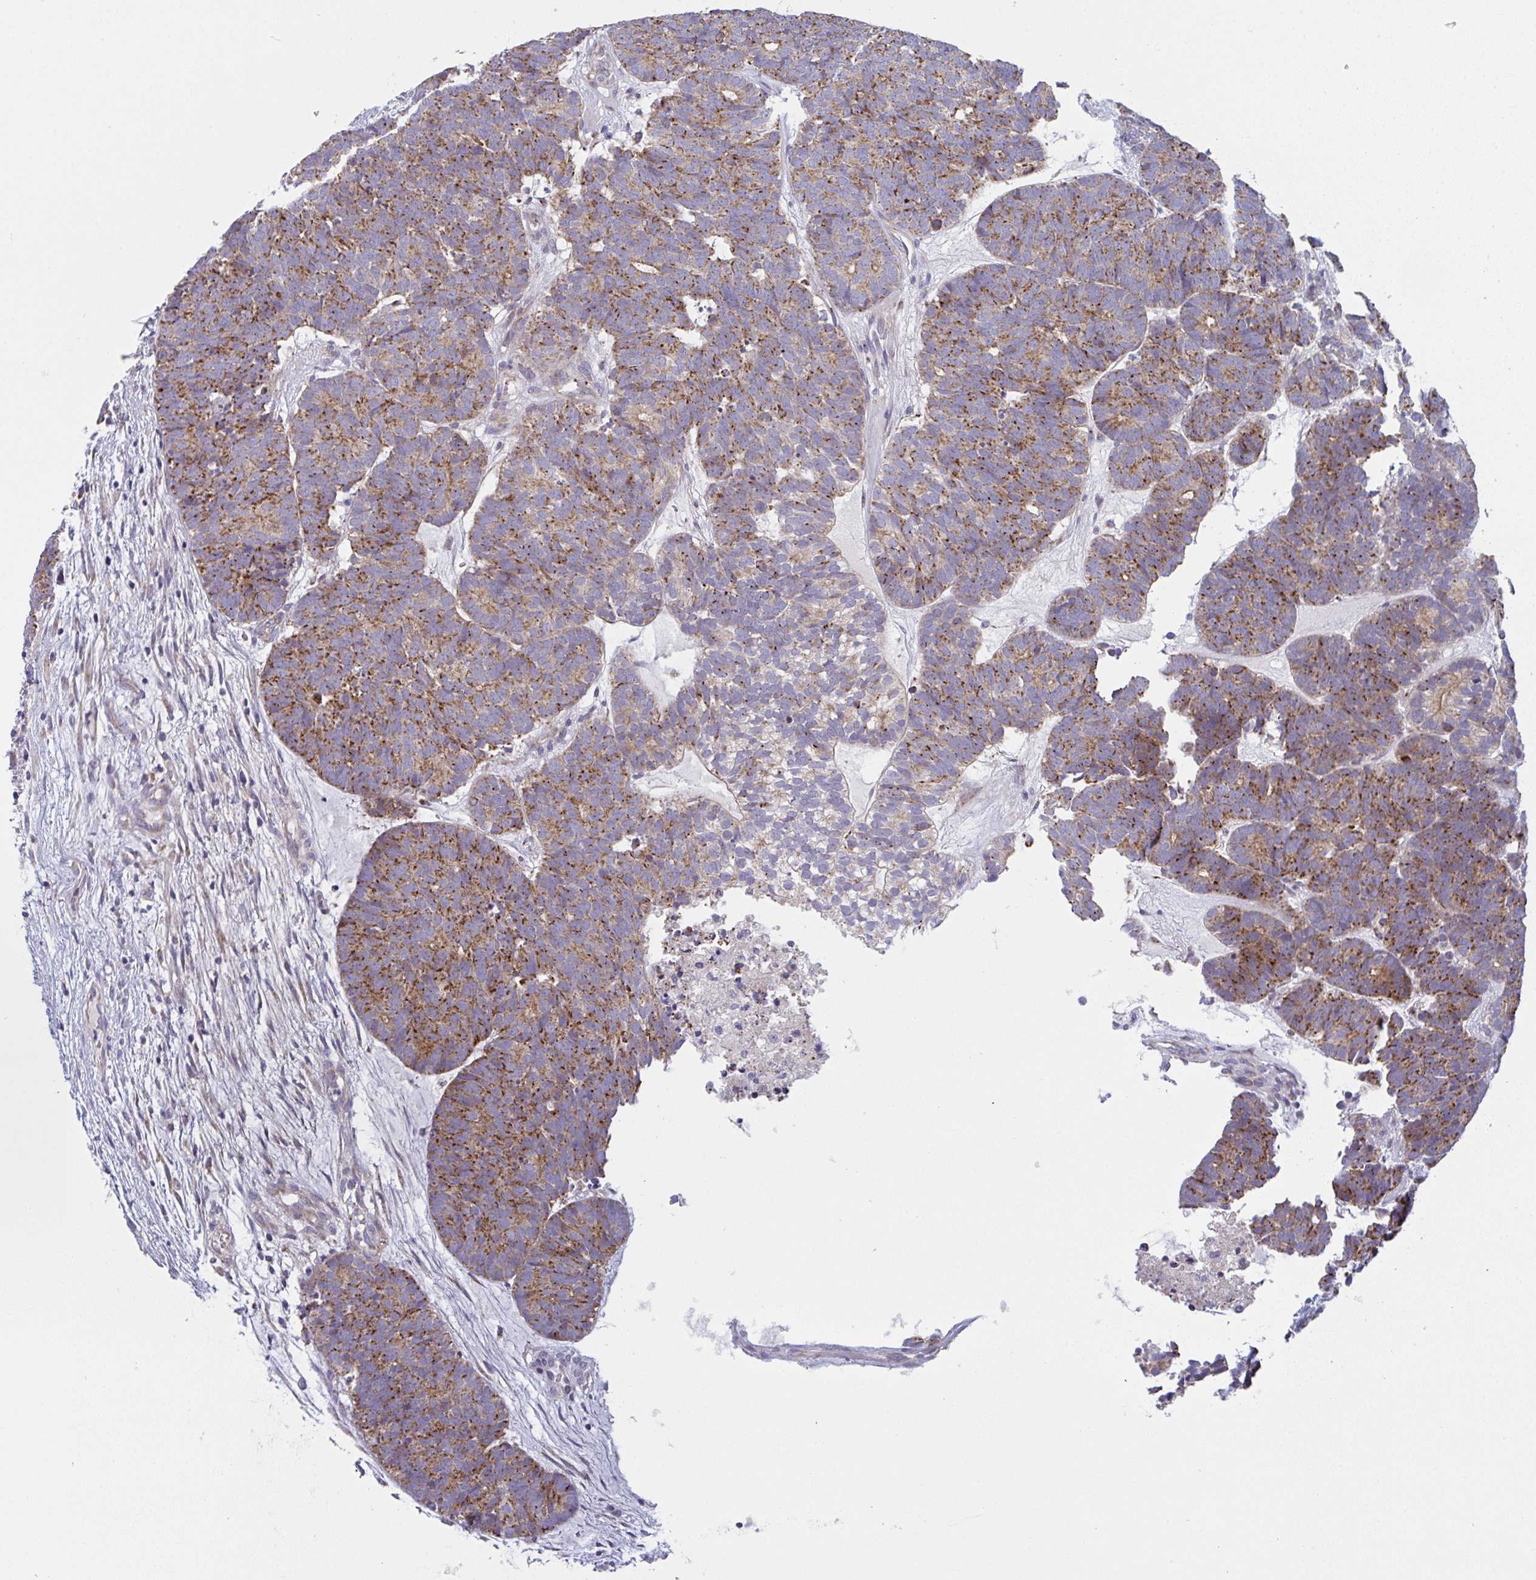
{"staining": {"intensity": "moderate", "quantity": ">75%", "location": "cytoplasmic/membranous"}, "tissue": "head and neck cancer", "cell_type": "Tumor cells", "image_type": "cancer", "snomed": [{"axis": "morphology", "description": "Adenocarcinoma, NOS"}, {"axis": "topography", "description": "Head-Neck"}], "caption": "Human adenocarcinoma (head and neck) stained with a protein marker shows moderate staining in tumor cells.", "gene": "MRPS2", "patient": {"sex": "female", "age": 81}}